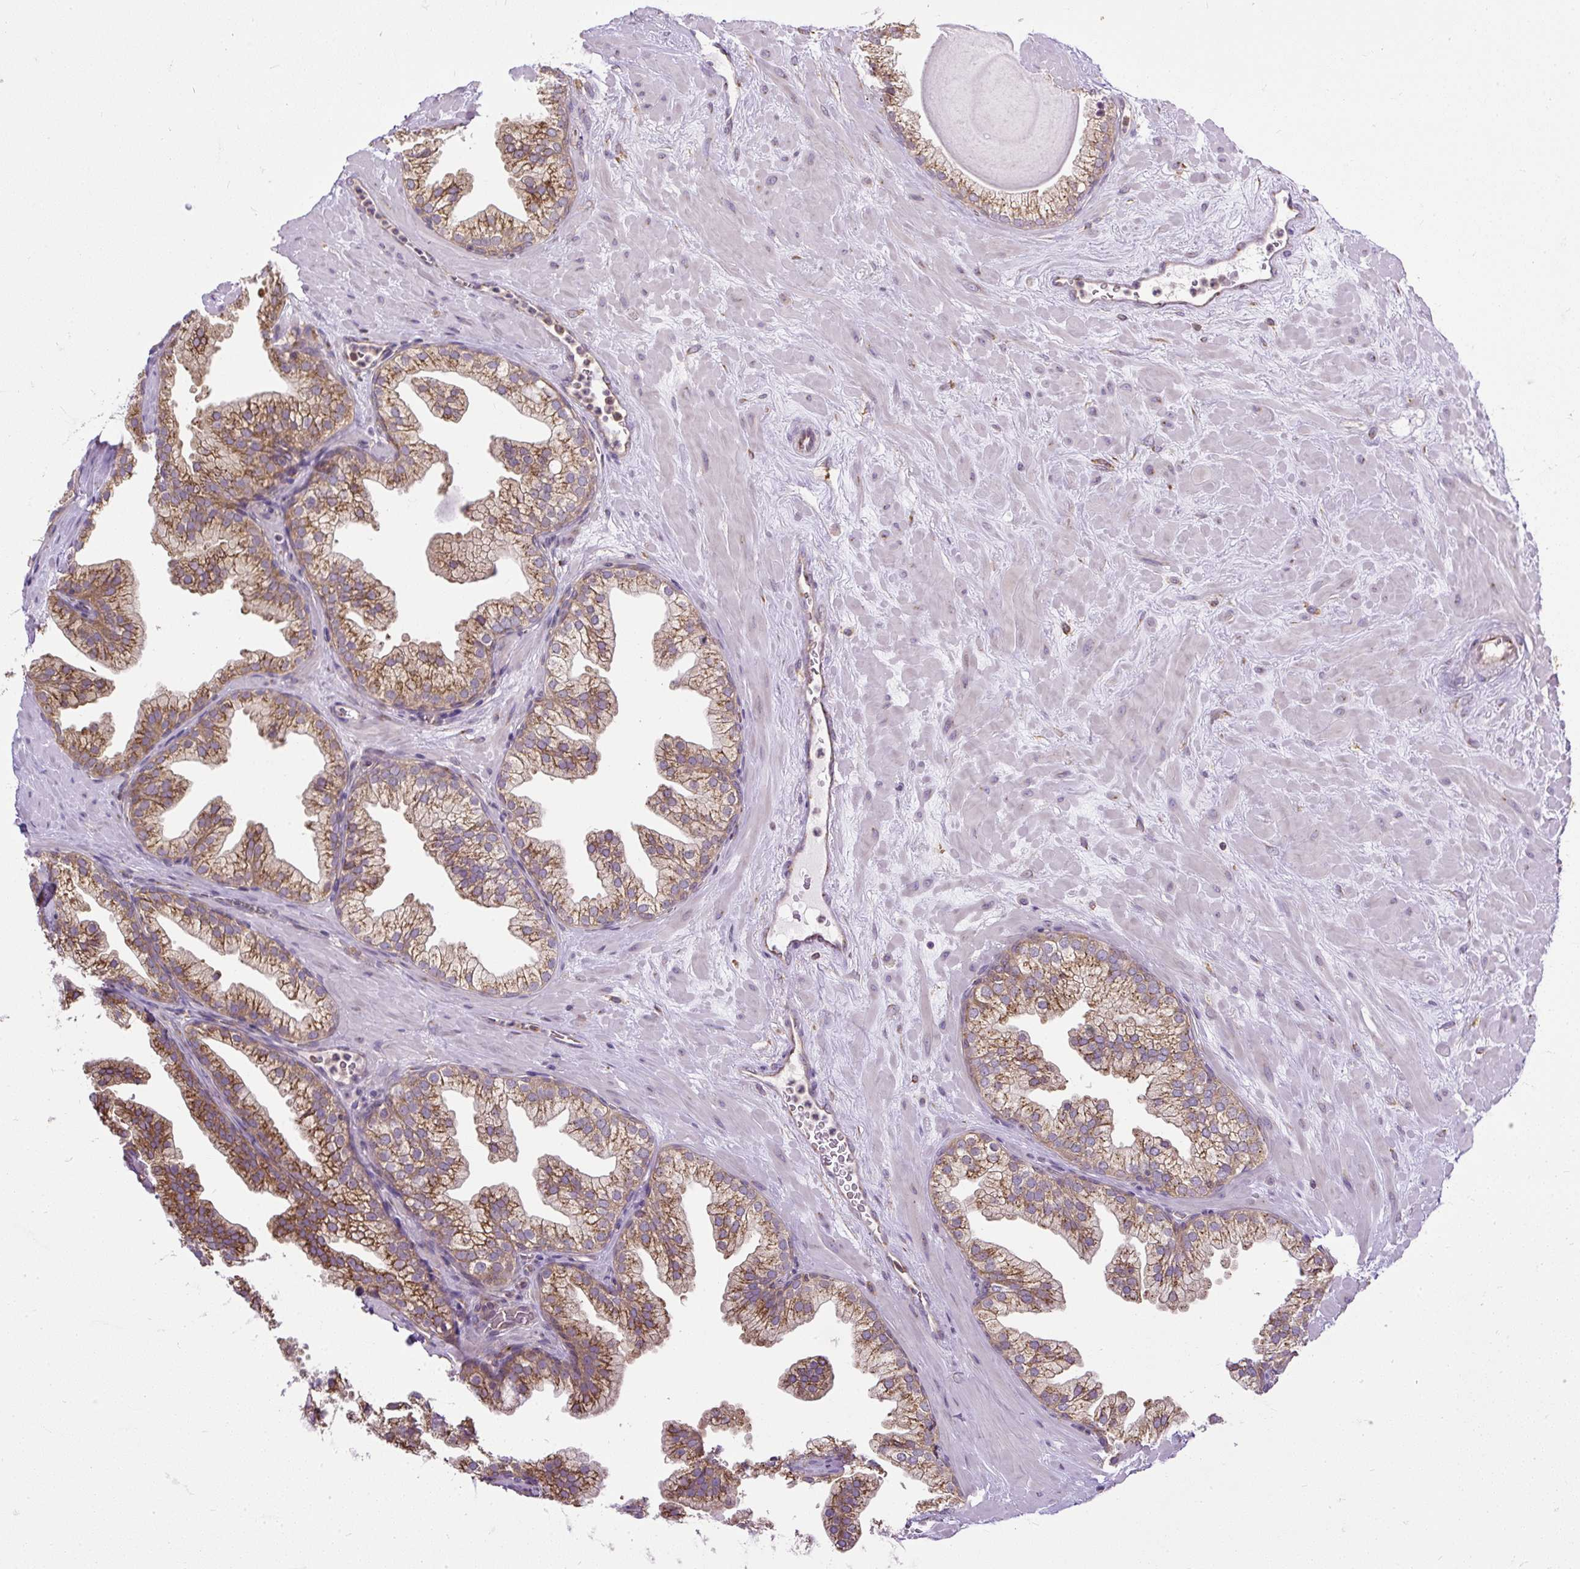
{"staining": {"intensity": "moderate", "quantity": "25%-75%", "location": "cytoplasmic/membranous"}, "tissue": "prostate", "cell_type": "Glandular cells", "image_type": "normal", "snomed": [{"axis": "morphology", "description": "Normal tissue, NOS"}, {"axis": "topography", "description": "Prostate"}, {"axis": "topography", "description": "Peripheral nerve tissue"}], "caption": "Unremarkable prostate was stained to show a protein in brown. There is medium levels of moderate cytoplasmic/membranous expression in approximately 25%-75% of glandular cells.", "gene": "SMC4", "patient": {"sex": "male", "age": 61}}